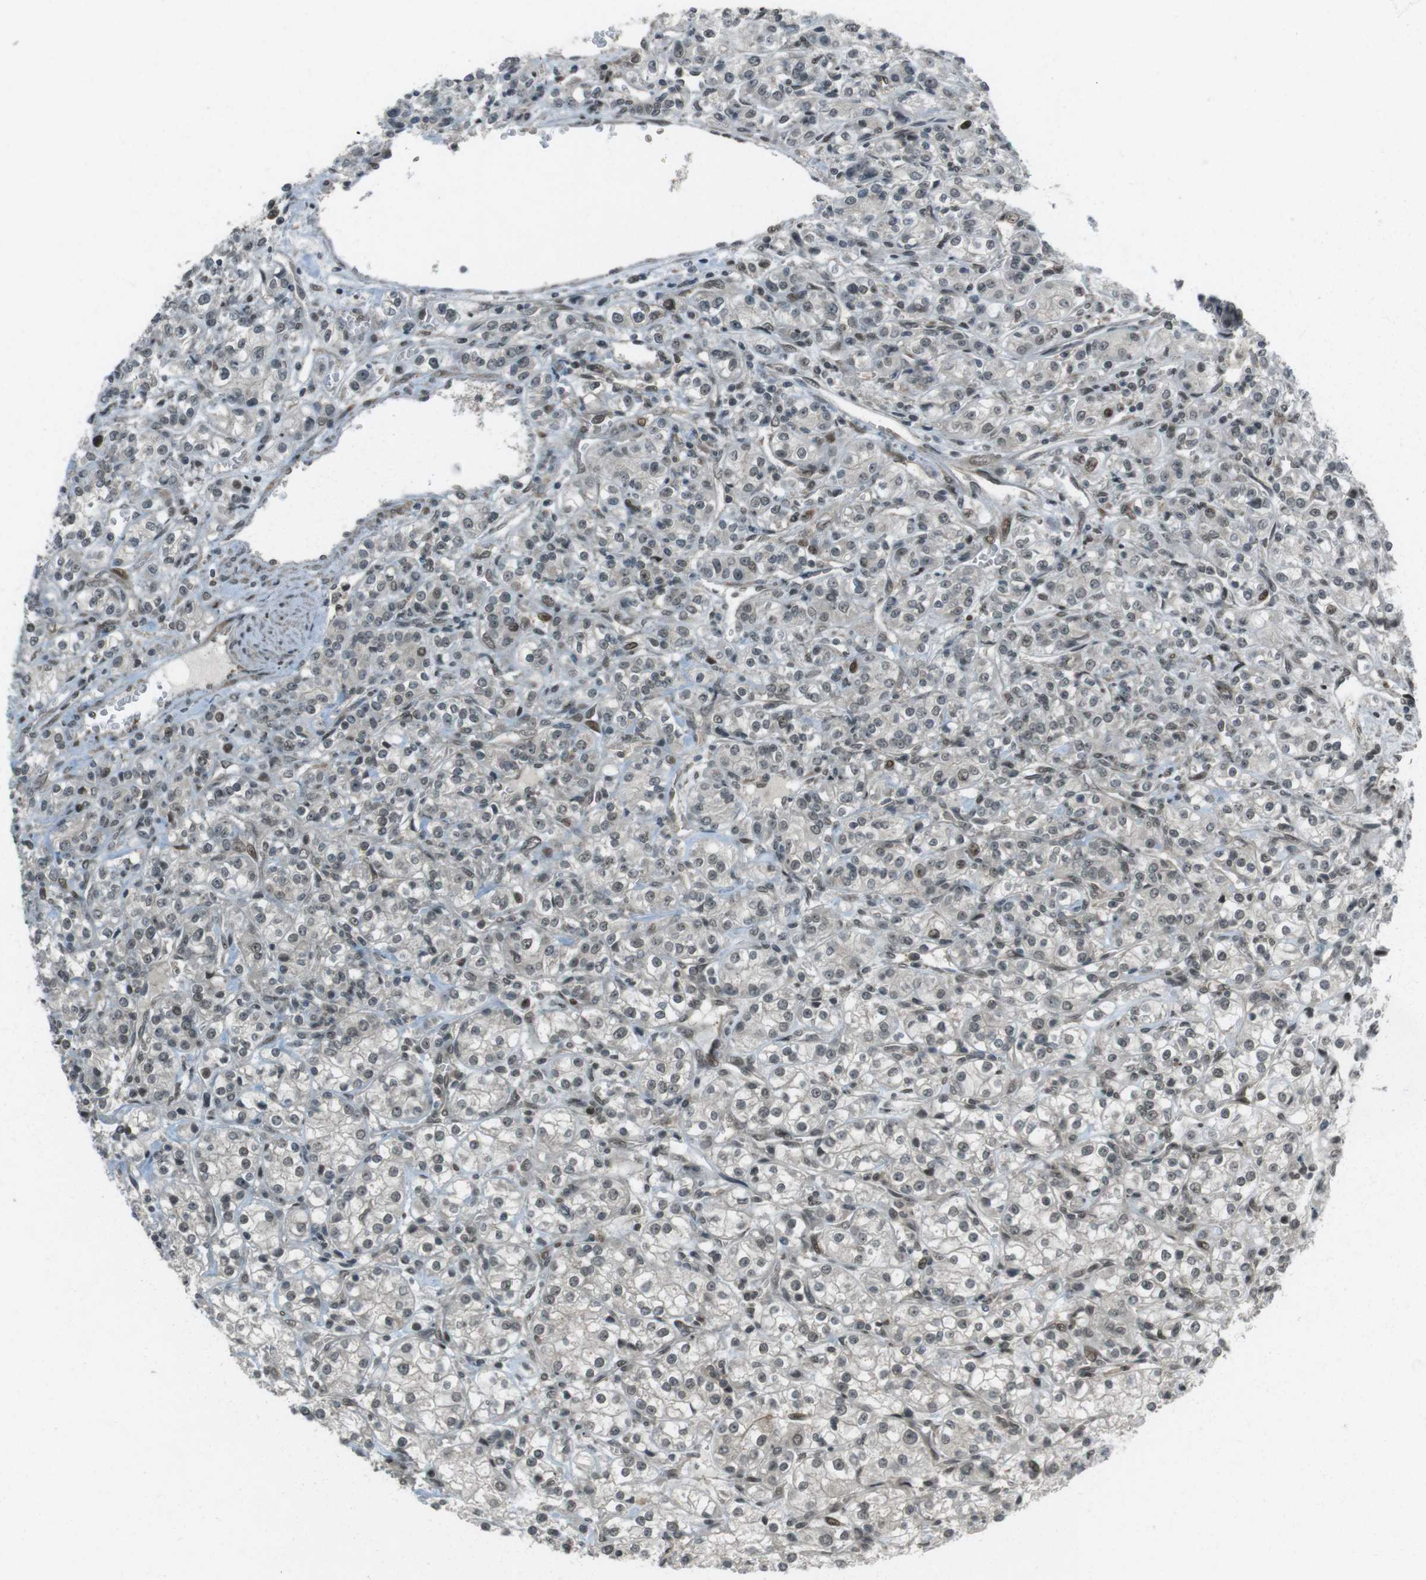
{"staining": {"intensity": "weak", "quantity": "<25%", "location": "nuclear"}, "tissue": "renal cancer", "cell_type": "Tumor cells", "image_type": "cancer", "snomed": [{"axis": "morphology", "description": "Adenocarcinoma, NOS"}, {"axis": "topography", "description": "Kidney"}], "caption": "DAB (3,3'-diaminobenzidine) immunohistochemical staining of adenocarcinoma (renal) displays no significant staining in tumor cells.", "gene": "SLITRK5", "patient": {"sex": "male", "age": 77}}